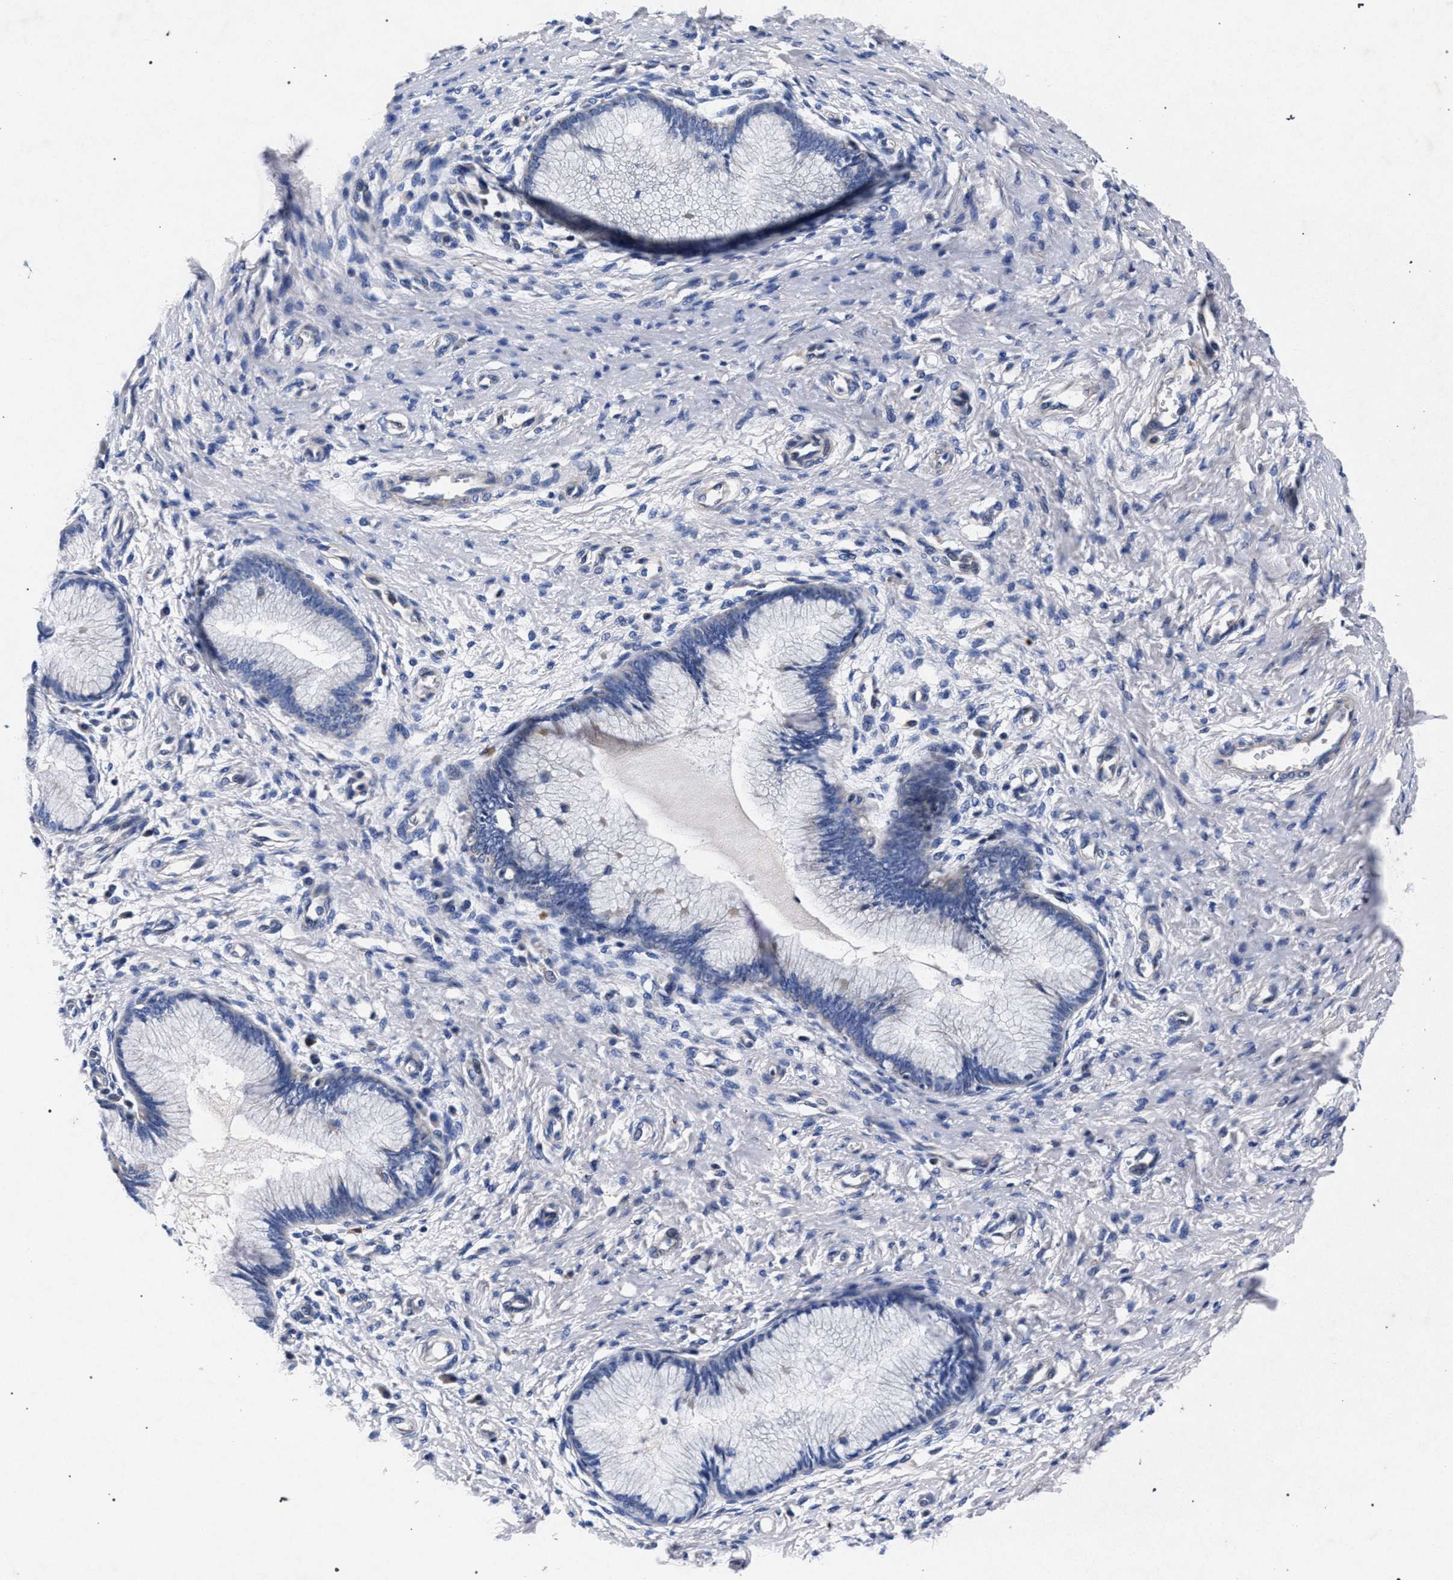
{"staining": {"intensity": "negative", "quantity": "none", "location": "none"}, "tissue": "cervix", "cell_type": "Glandular cells", "image_type": "normal", "snomed": [{"axis": "morphology", "description": "Normal tissue, NOS"}, {"axis": "topography", "description": "Cervix"}], "caption": "Immunohistochemistry of normal cervix exhibits no positivity in glandular cells. The staining was performed using DAB (3,3'-diaminobenzidine) to visualize the protein expression in brown, while the nuclei were stained in blue with hematoxylin (Magnification: 20x).", "gene": "HSD17B14", "patient": {"sex": "female", "age": 55}}